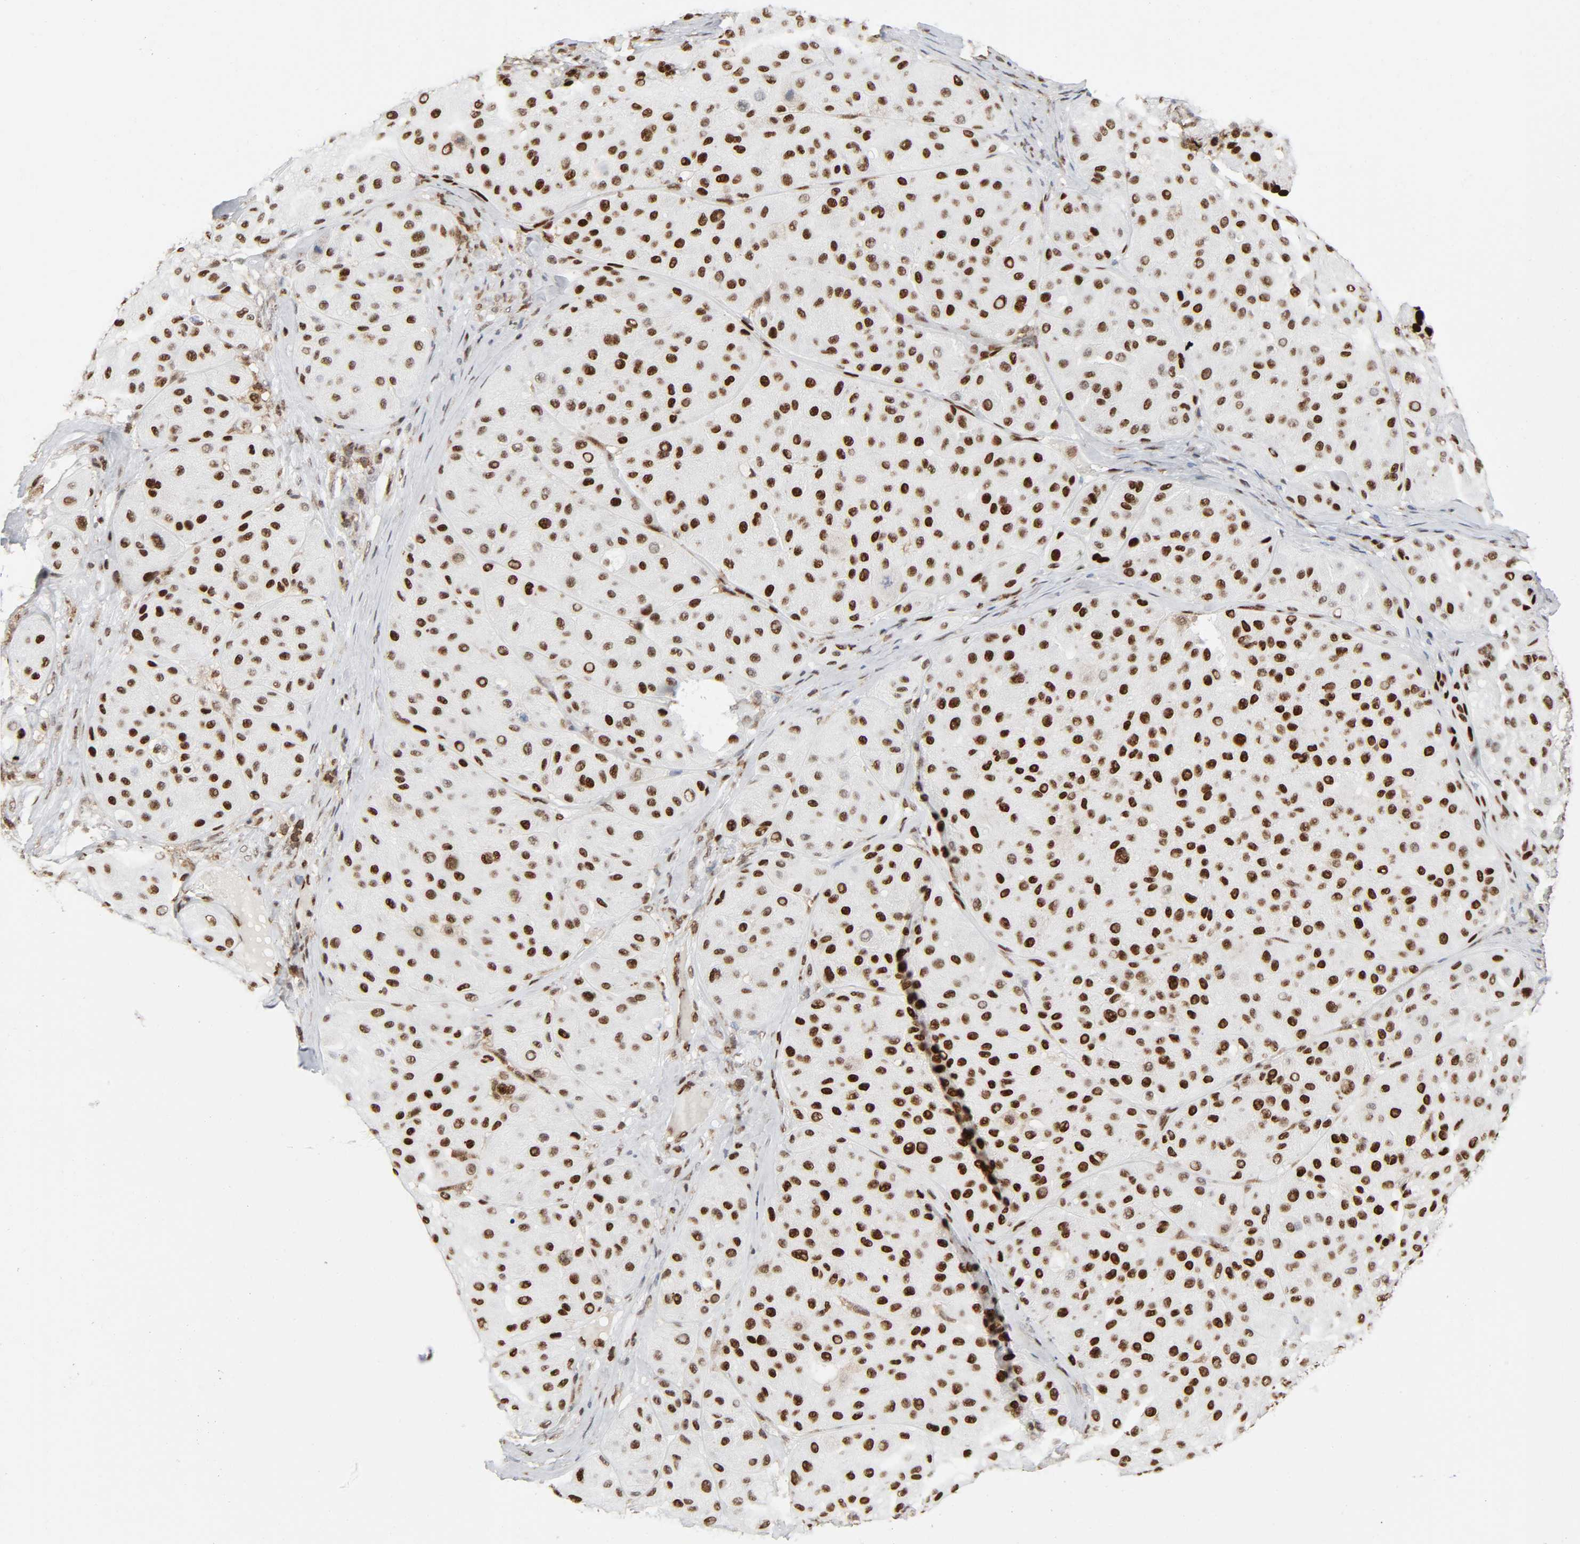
{"staining": {"intensity": "strong", "quantity": ">75%", "location": "nuclear"}, "tissue": "melanoma", "cell_type": "Tumor cells", "image_type": "cancer", "snomed": [{"axis": "morphology", "description": "Normal tissue, NOS"}, {"axis": "morphology", "description": "Malignant melanoma, Metastatic site"}, {"axis": "topography", "description": "Skin"}], "caption": "Immunohistochemistry (IHC) of malignant melanoma (metastatic site) displays high levels of strong nuclear positivity in about >75% of tumor cells.", "gene": "WAS", "patient": {"sex": "male", "age": 41}}